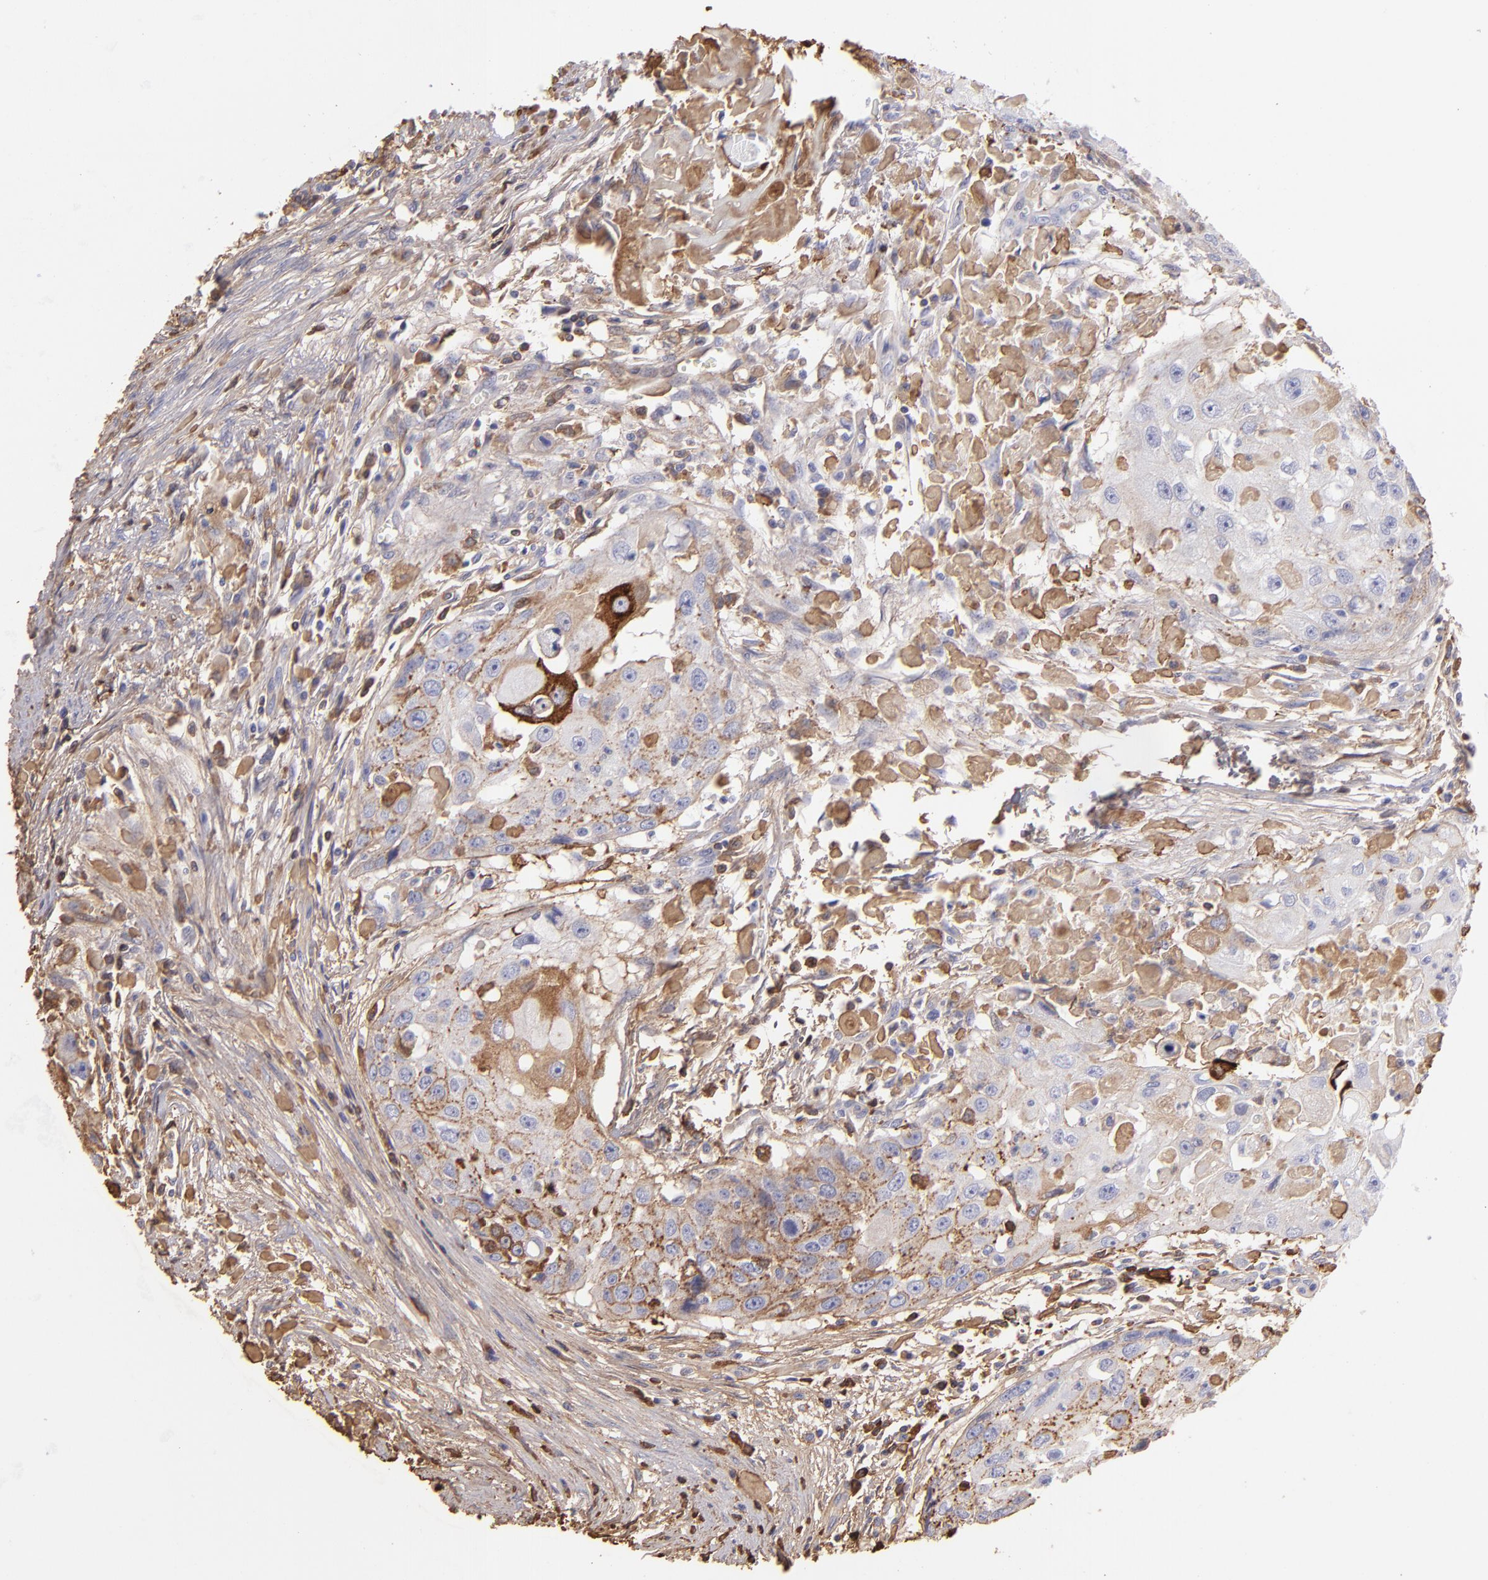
{"staining": {"intensity": "moderate", "quantity": "25%-75%", "location": "cytoplasmic/membranous"}, "tissue": "head and neck cancer", "cell_type": "Tumor cells", "image_type": "cancer", "snomed": [{"axis": "morphology", "description": "Squamous cell carcinoma, NOS"}, {"axis": "topography", "description": "Head-Neck"}], "caption": "Immunohistochemical staining of human head and neck cancer (squamous cell carcinoma) shows medium levels of moderate cytoplasmic/membranous protein expression in approximately 25%-75% of tumor cells.", "gene": "FGB", "patient": {"sex": "male", "age": 64}}